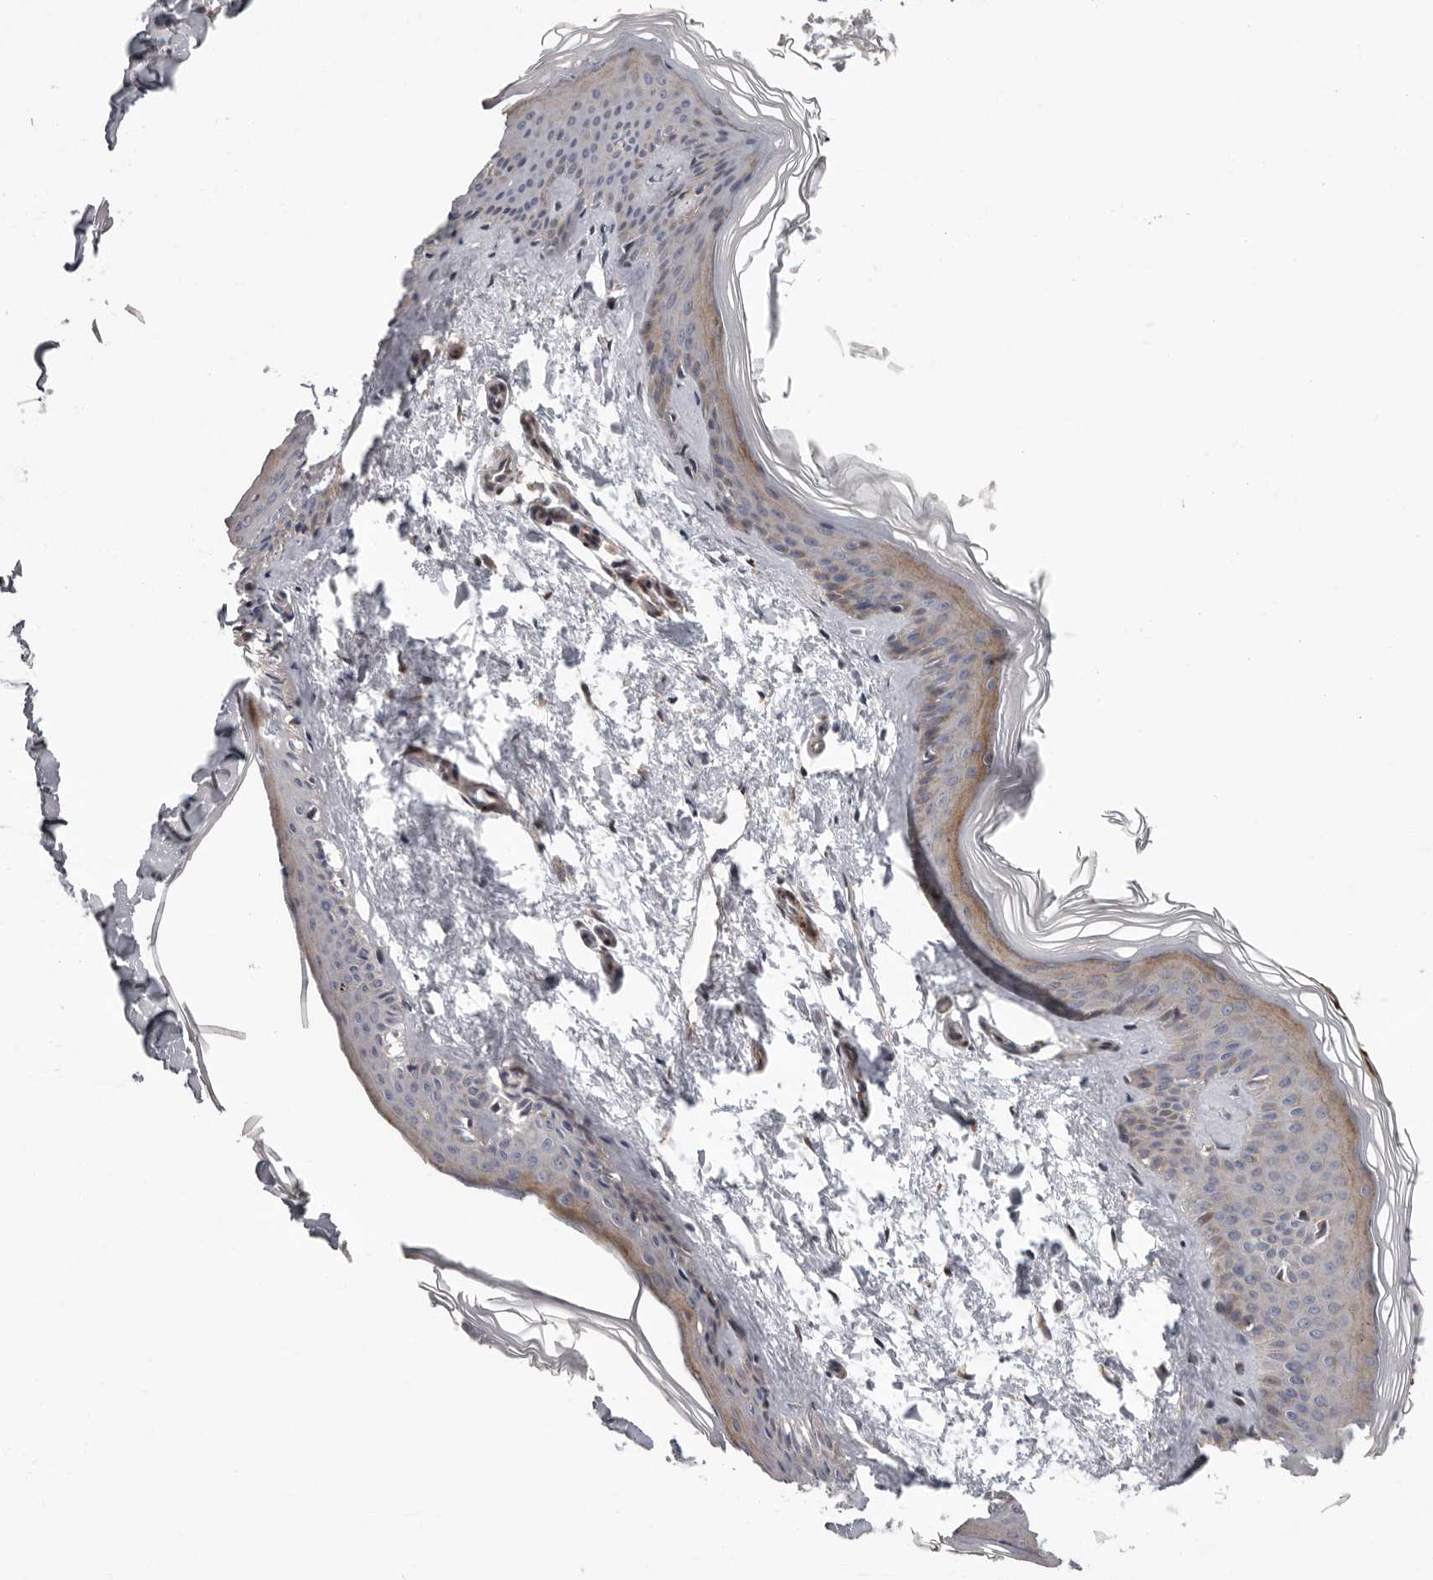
{"staining": {"intensity": "negative", "quantity": ">75%", "location": "none"}, "tissue": "skin", "cell_type": "Fibroblasts", "image_type": "normal", "snomed": [{"axis": "morphology", "description": "Normal tissue, NOS"}, {"axis": "topography", "description": "Skin"}], "caption": "High magnification brightfield microscopy of unremarkable skin stained with DAB (brown) and counterstained with hematoxylin (blue): fibroblasts show no significant expression. Nuclei are stained in blue.", "gene": "ATXN3L", "patient": {"sex": "female", "age": 27}}